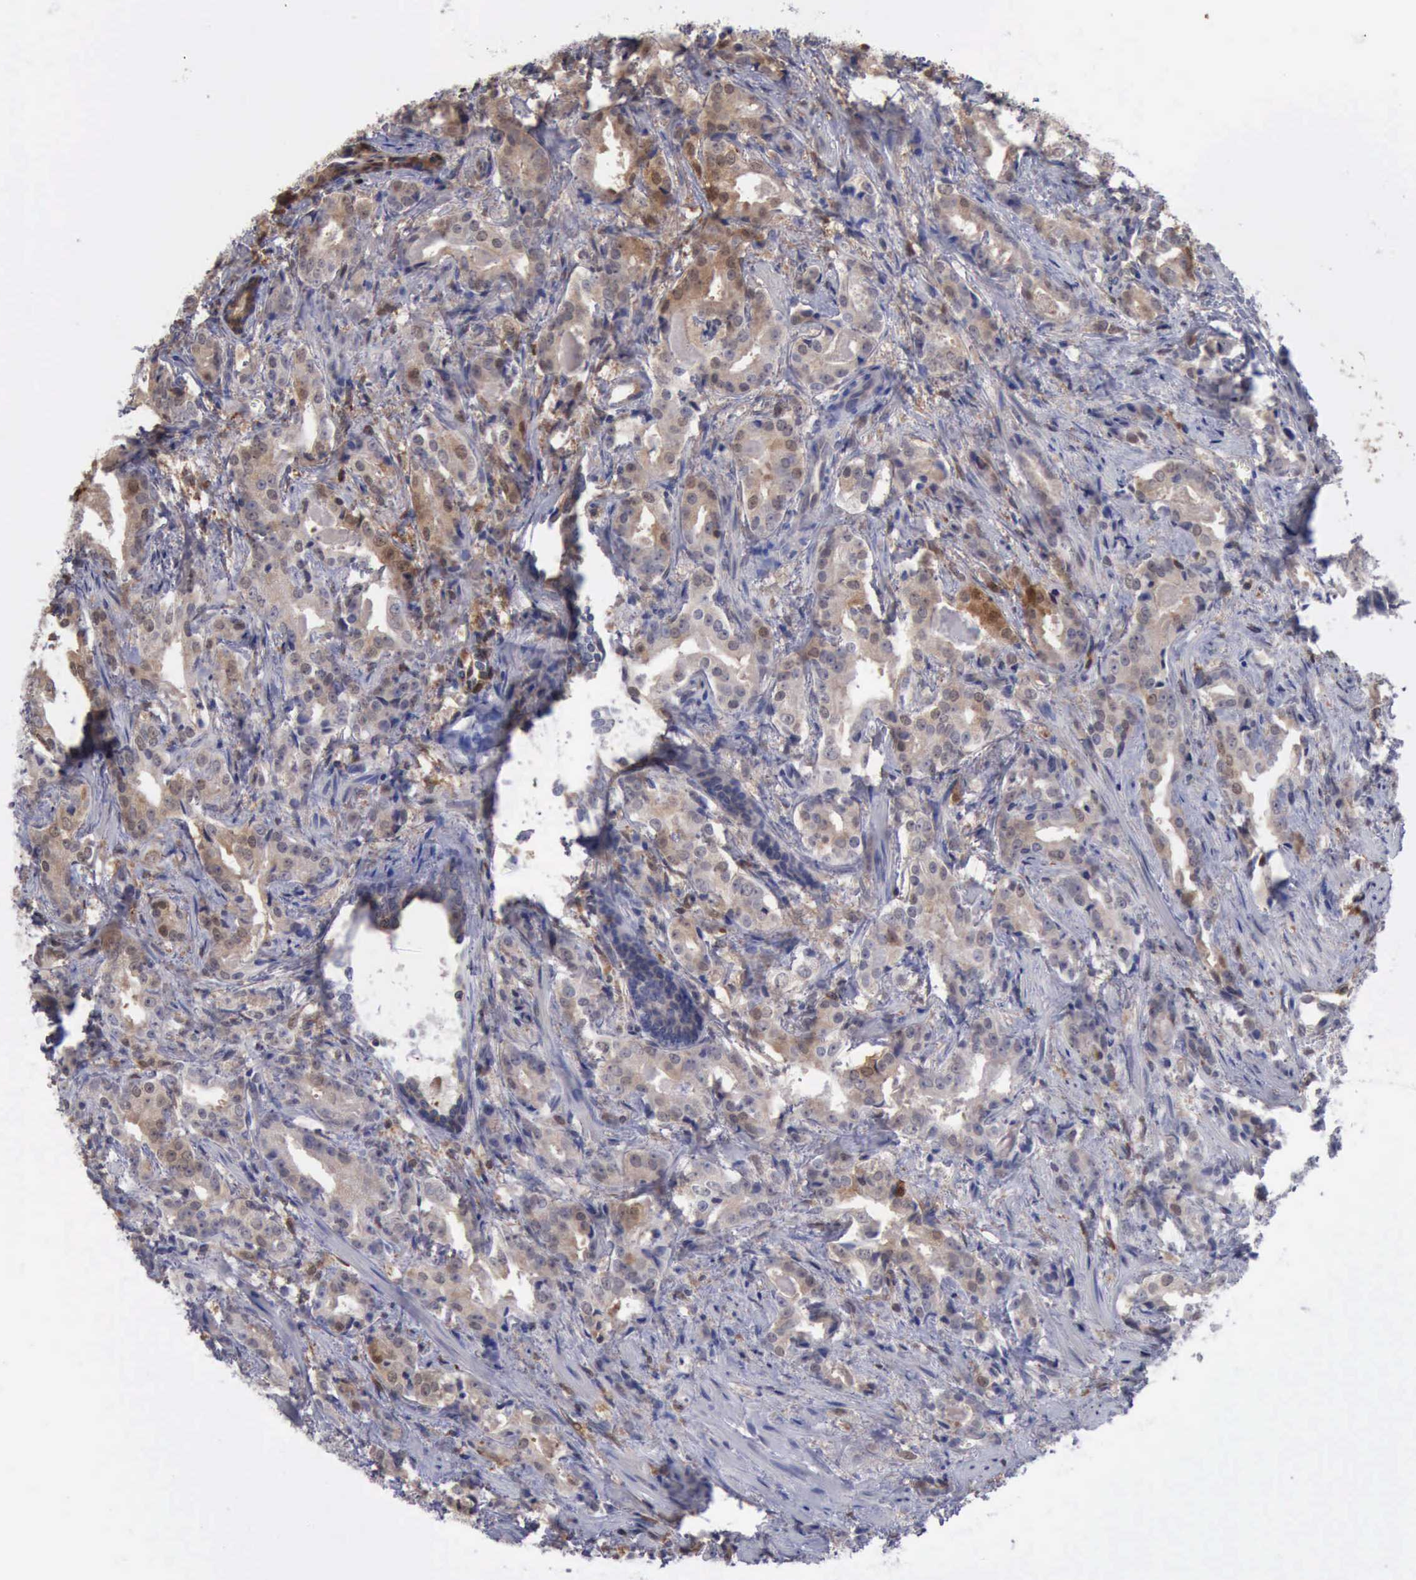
{"staining": {"intensity": "weak", "quantity": "25%-75%", "location": "cytoplasmic/membranous"}, "tissue": "prostate cancer", "cell_type": "Tumor cells", "image_type": "cancer", "snomed": [{"axis": "morphology", "description": "Adenocarcinoma, Medium grade"}, {"axis": "topography", "description": "Prostate"}], "caption": "Adenocarcinoma (medium-grade) (prostate) stained with DAB immunohistochemistry (IHC) demonstrates low levels of weak cytoplasmic/membranous staining in approximately 25%-75% of tumor cells.", "gene": "STAT1", "patient": {"sex": "male", "age": 64}}